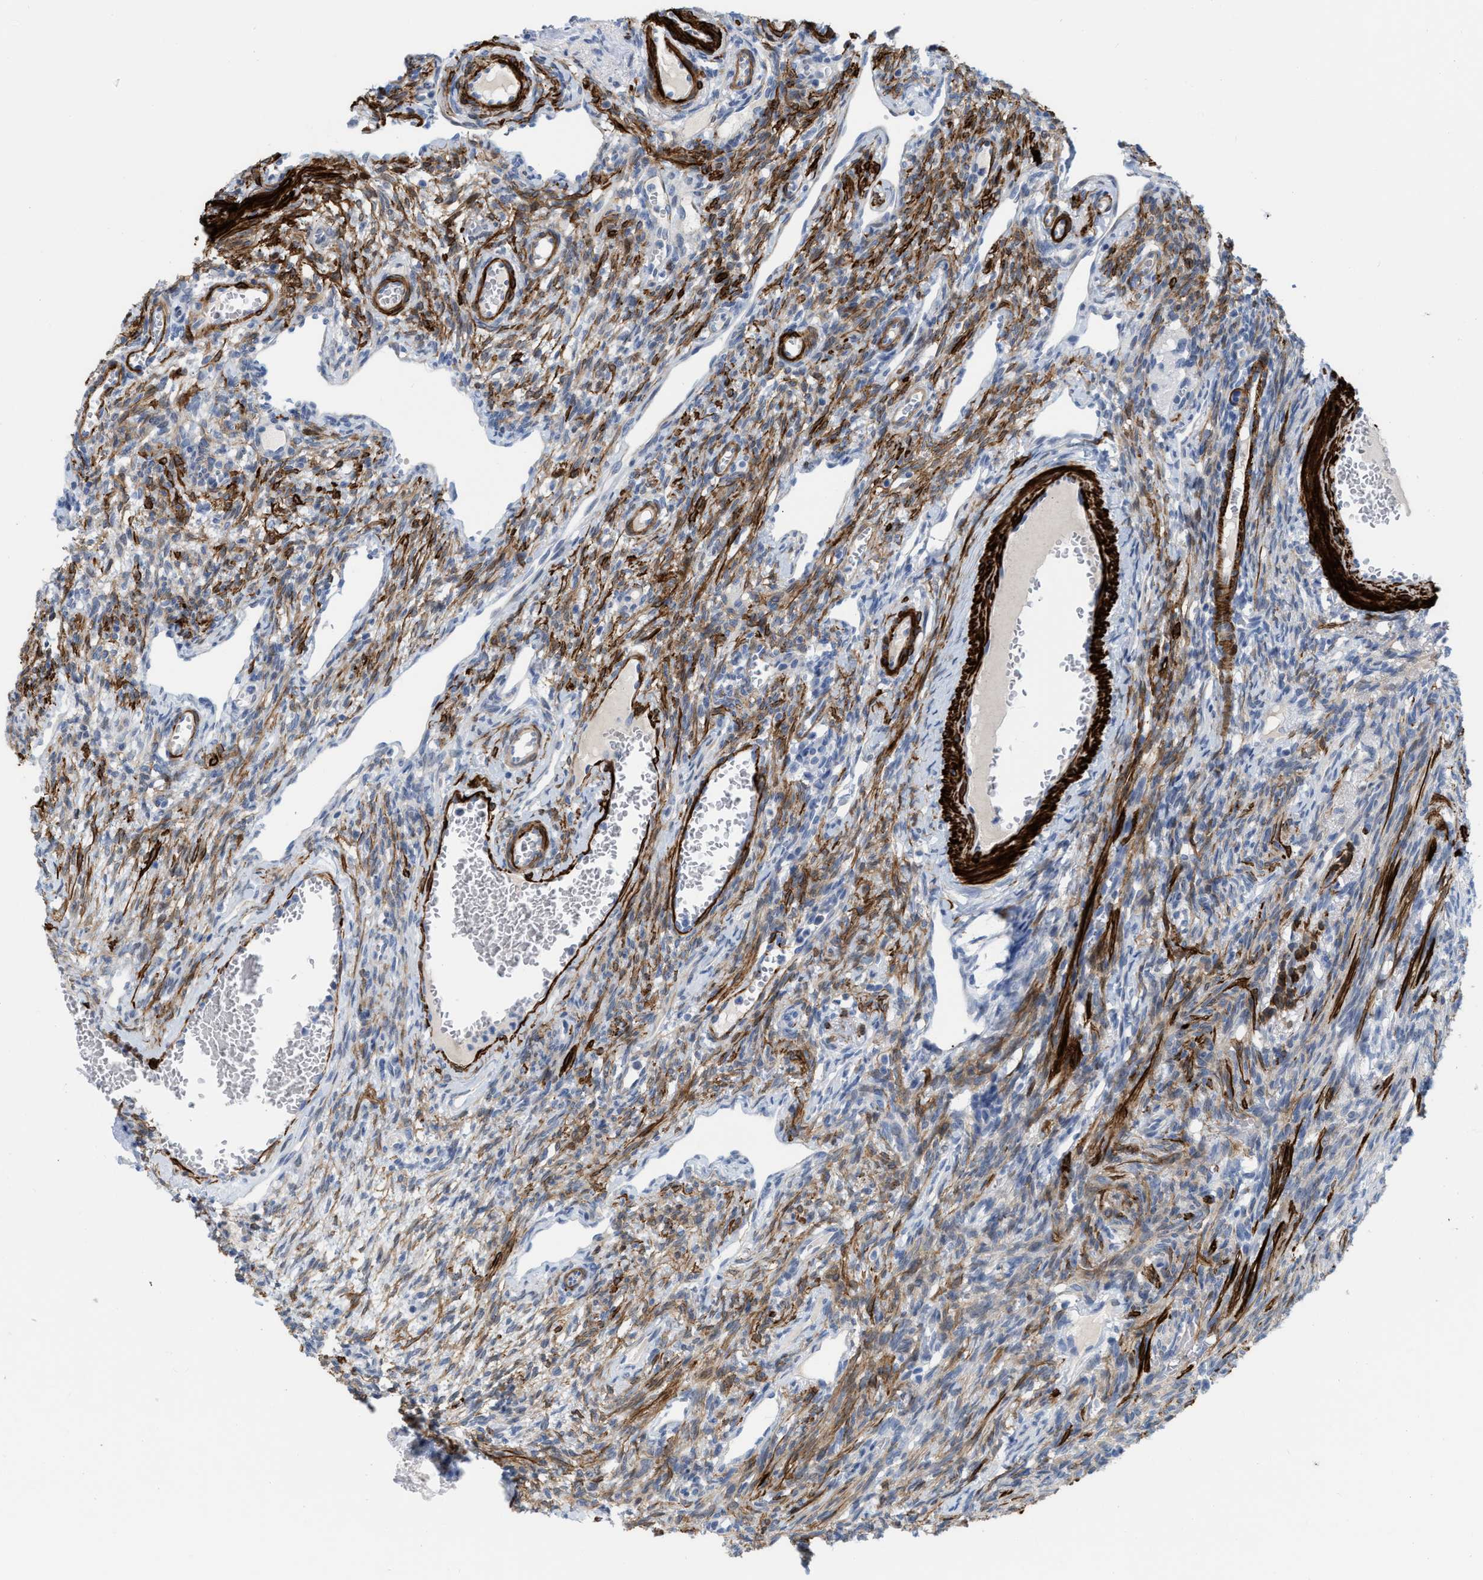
{"staining": {"intensity": "negative", "quantity": "none", "location": "none"}, "tissue": "ovary", "cell_type": "Follicle cells", "image_type": "normal", "snomed": [{"axis": "morphology", "description": "Normal tissue, NOS"}, {"axis": "topography", "description": "Ovary"}], "caption": "The image displays no staining of follicle cells in normal ovary.", "gene": "TAGLN", "patient": {"sex": "female", "age": 33}}